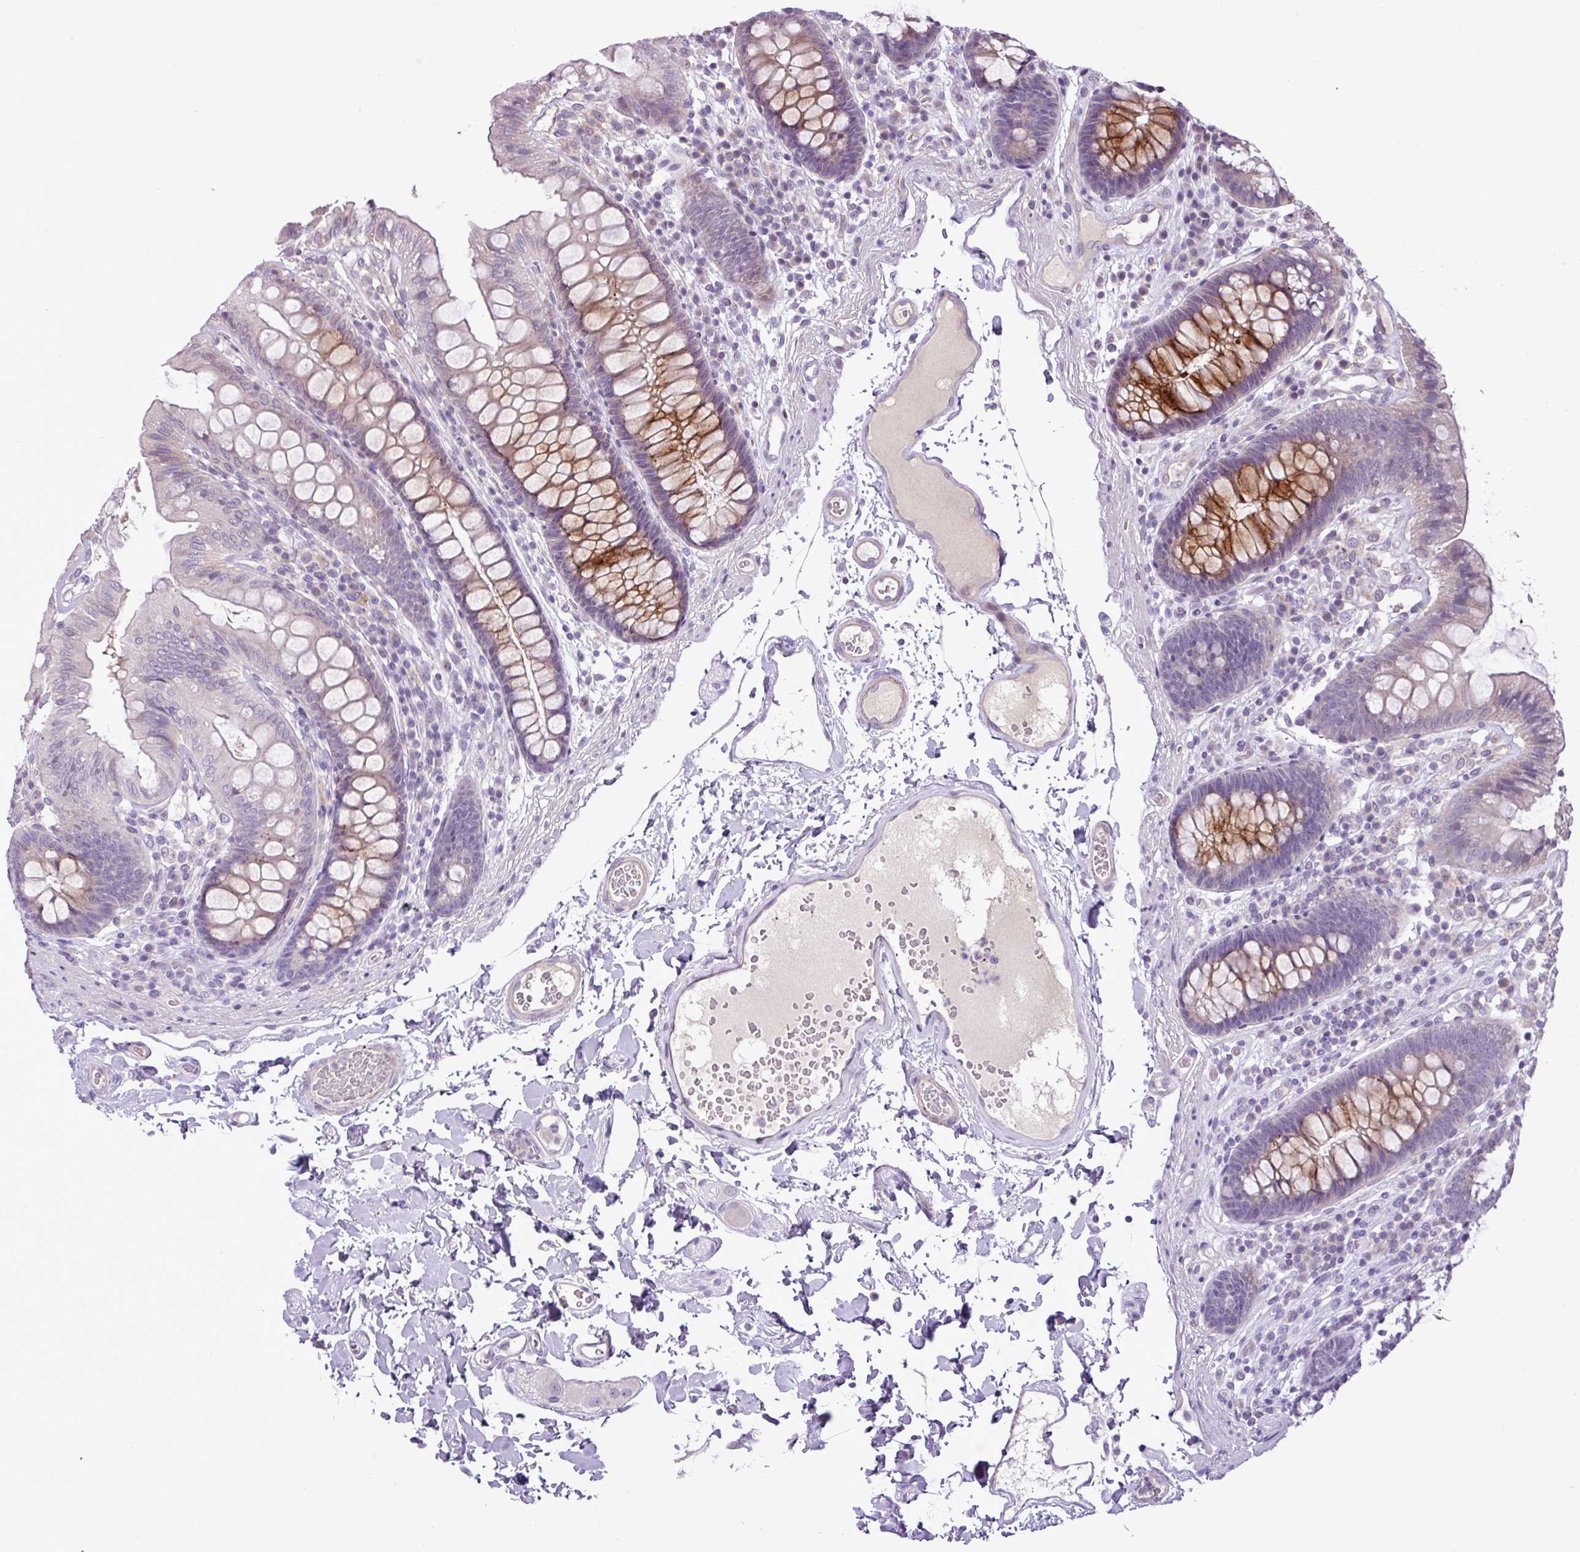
{"staining": {"intensity": "negative", "quantity": "none", "location": "none"}, "tissue": "colon", "cell_type": "Endothelial cells", "image_type": "normal", "snomed": [{"axis": "morphology", "description": "Normal tissue, NOS"}, {"axis": "topography", "description": "Colon"}], "caption": "This micrograph is of normal colon stained with immunohistochemistry to label a protein in brown with the nuclei are counter-stained blue. There is no expression in endothelial cells.", "gene": "DNAJB13", "patient": {"sex": "male", "age": 84}}